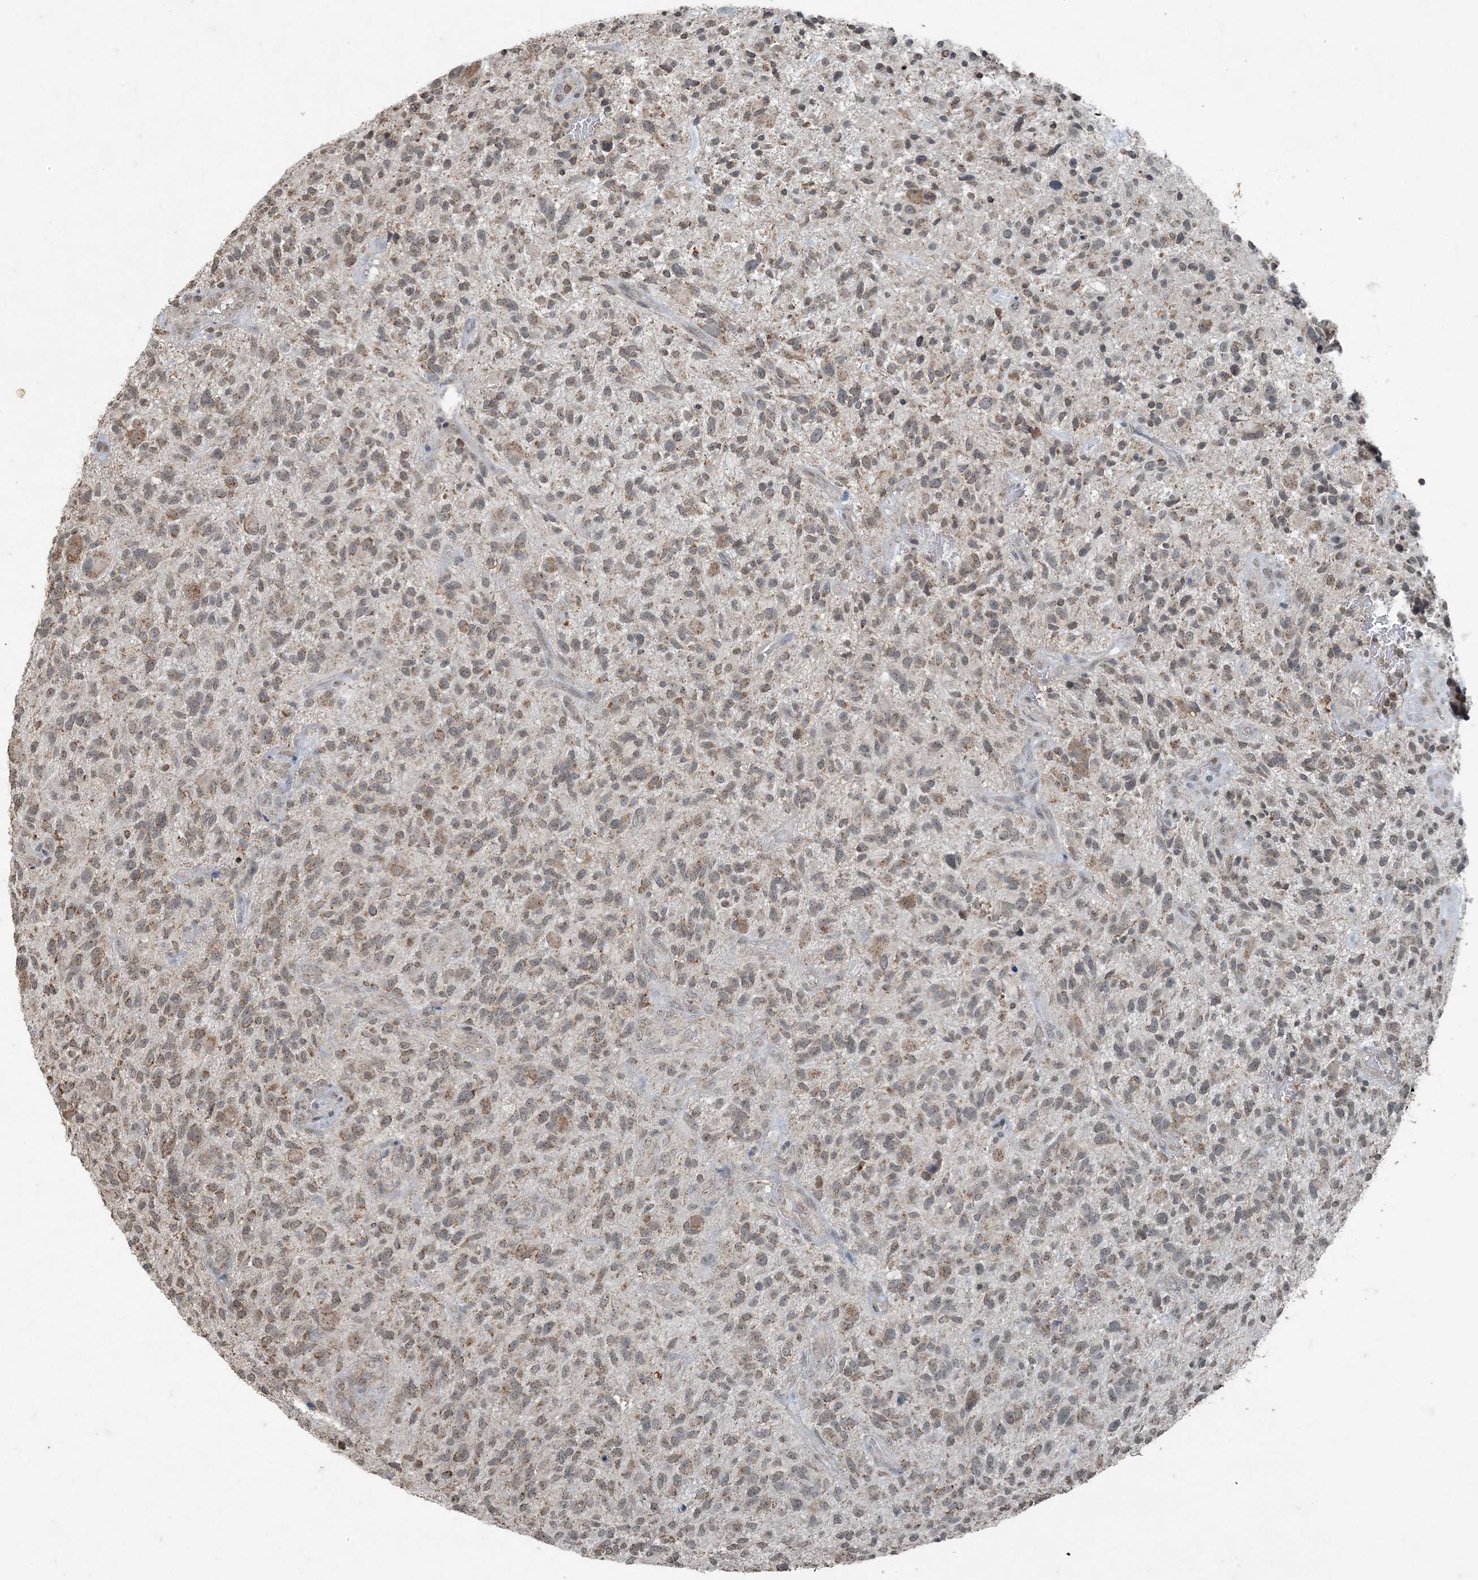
{"staining": {"intensity": "weak", "quantity": ">75%", "location": "cytoplasmic/membranous,nuclear"}, "tissue": "glioma", "cell_type": "Tumor cells", "image_type": "cancer", "snomed": [{"axis": "morphology", "description": "Glioma, malignant, High grade"}, {"axis": "topography", "description": "Brain"}], "caption": "An IHC photomicrograph of tumor tissue is shown. Protein staining in brown shows weak cytoplasmic/membranous and nuclear positivity in malignant high-grade glioma within tumor cells.", "gene": "GNL1", "patient": {"sex": "male", "age": 47}}